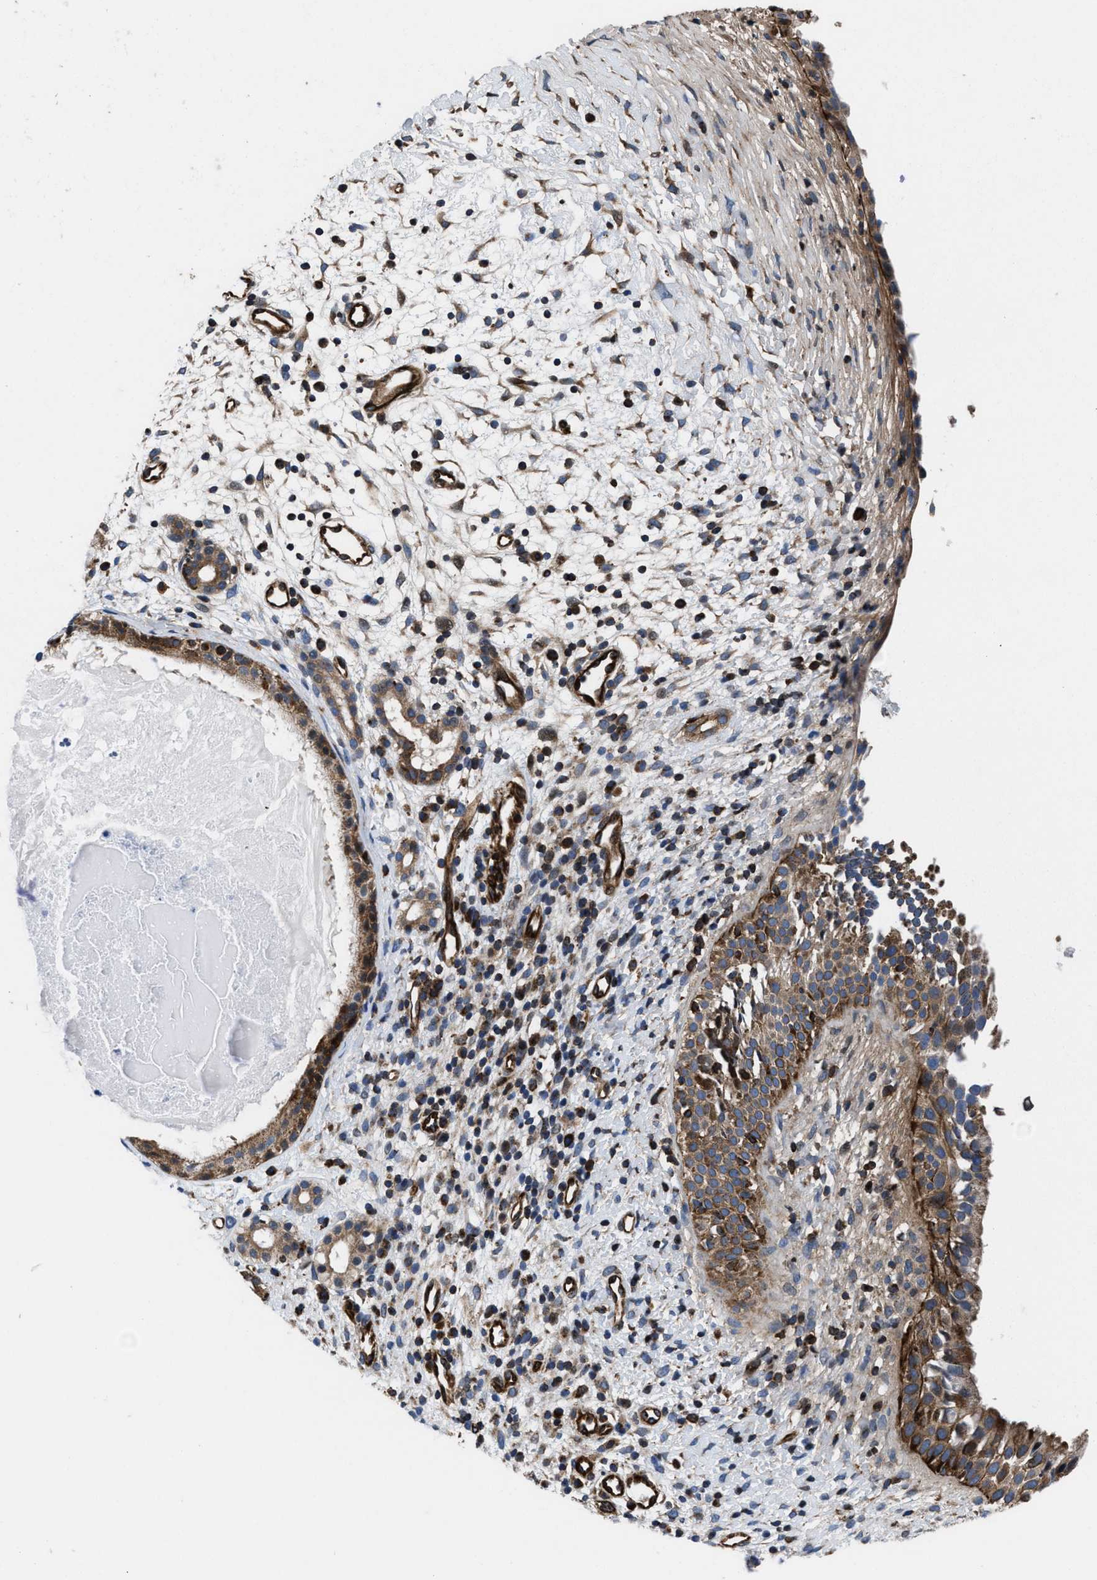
{"staining": {"intensity": "strong", "quantity": "25%-75%", "location": "cytoplasmic/membranous"}, "tissue": "nasopharynx", "cell_type": "Respiratory epithelial cells", "image_type": "normal", "snomed": [{"axis": "morphology", "description": "Normal tissue, NOS"}, {"axis": "topography", "description": "Nasopharynx"}], "caption": "About 25%-75% of respiratory epithelial cells in benign human nasopharynx exhibit strong cytoplasmic/membranous protein positivity as visualized by brown immunohistochemical staining.", "gene": "PRR15L", "patient": {"sex": "male", "age": 22}}